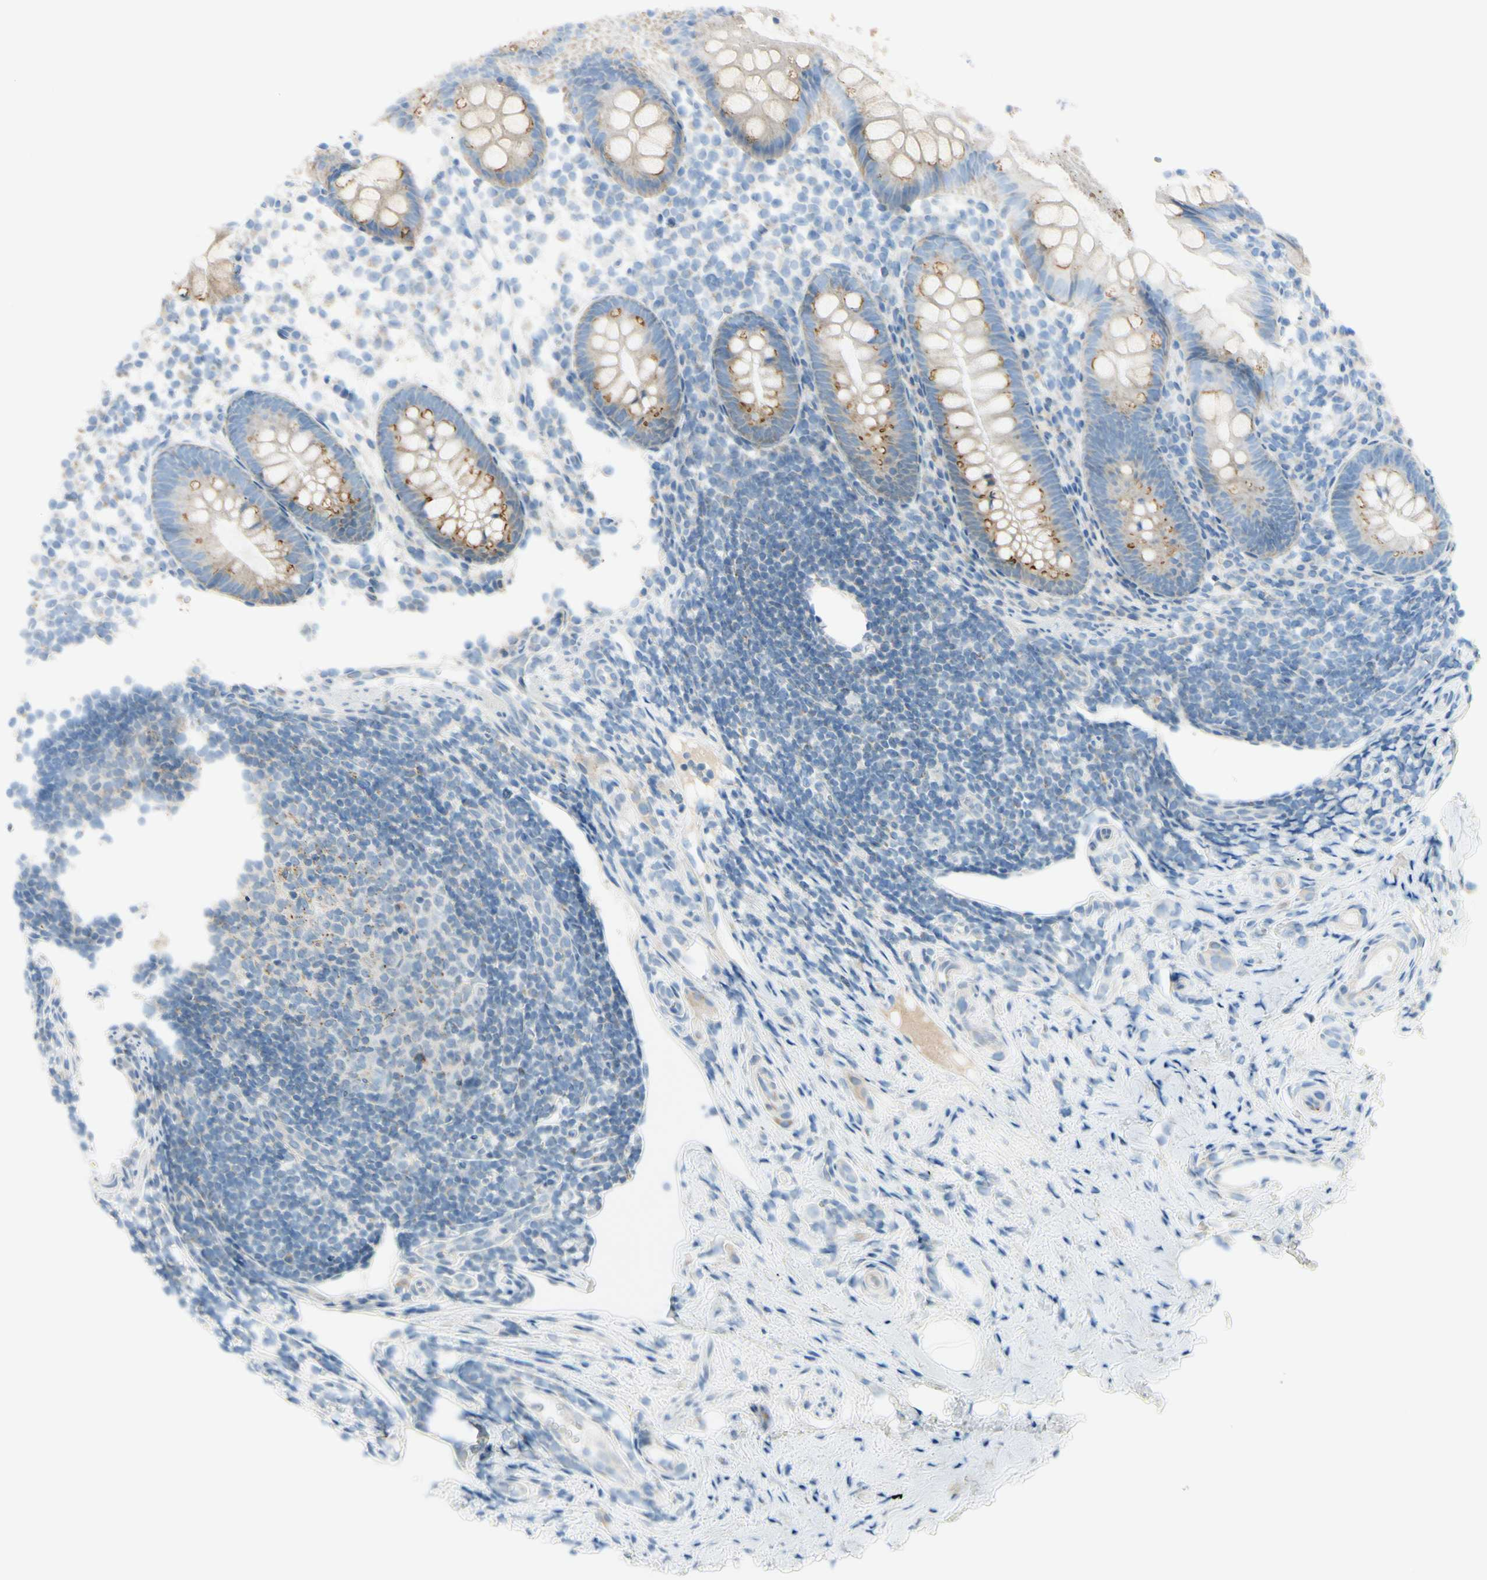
{"staining": {"intensity": "strong", "quantity": "25%-75%", "location": "cytoplasmic/membranous"}, "tissue": "appendix", "cell_type": "Glandular cells", "image_type": "normal", "snomed": [{"axis": "morphology", "description": "Normal tissue, NOS"}, {"axis": "topography", "description": "Appendix"}], "caption": "Protein staining reveals strong cytoplasmic/membranous staining in approximately 25%-75% of glandular cells in benign appendix. The protein of interest is shown in brown color, while the nuclei are stained blue.", "gene": "GALNT5", "patient": {"sex": "female", "age": 20}}